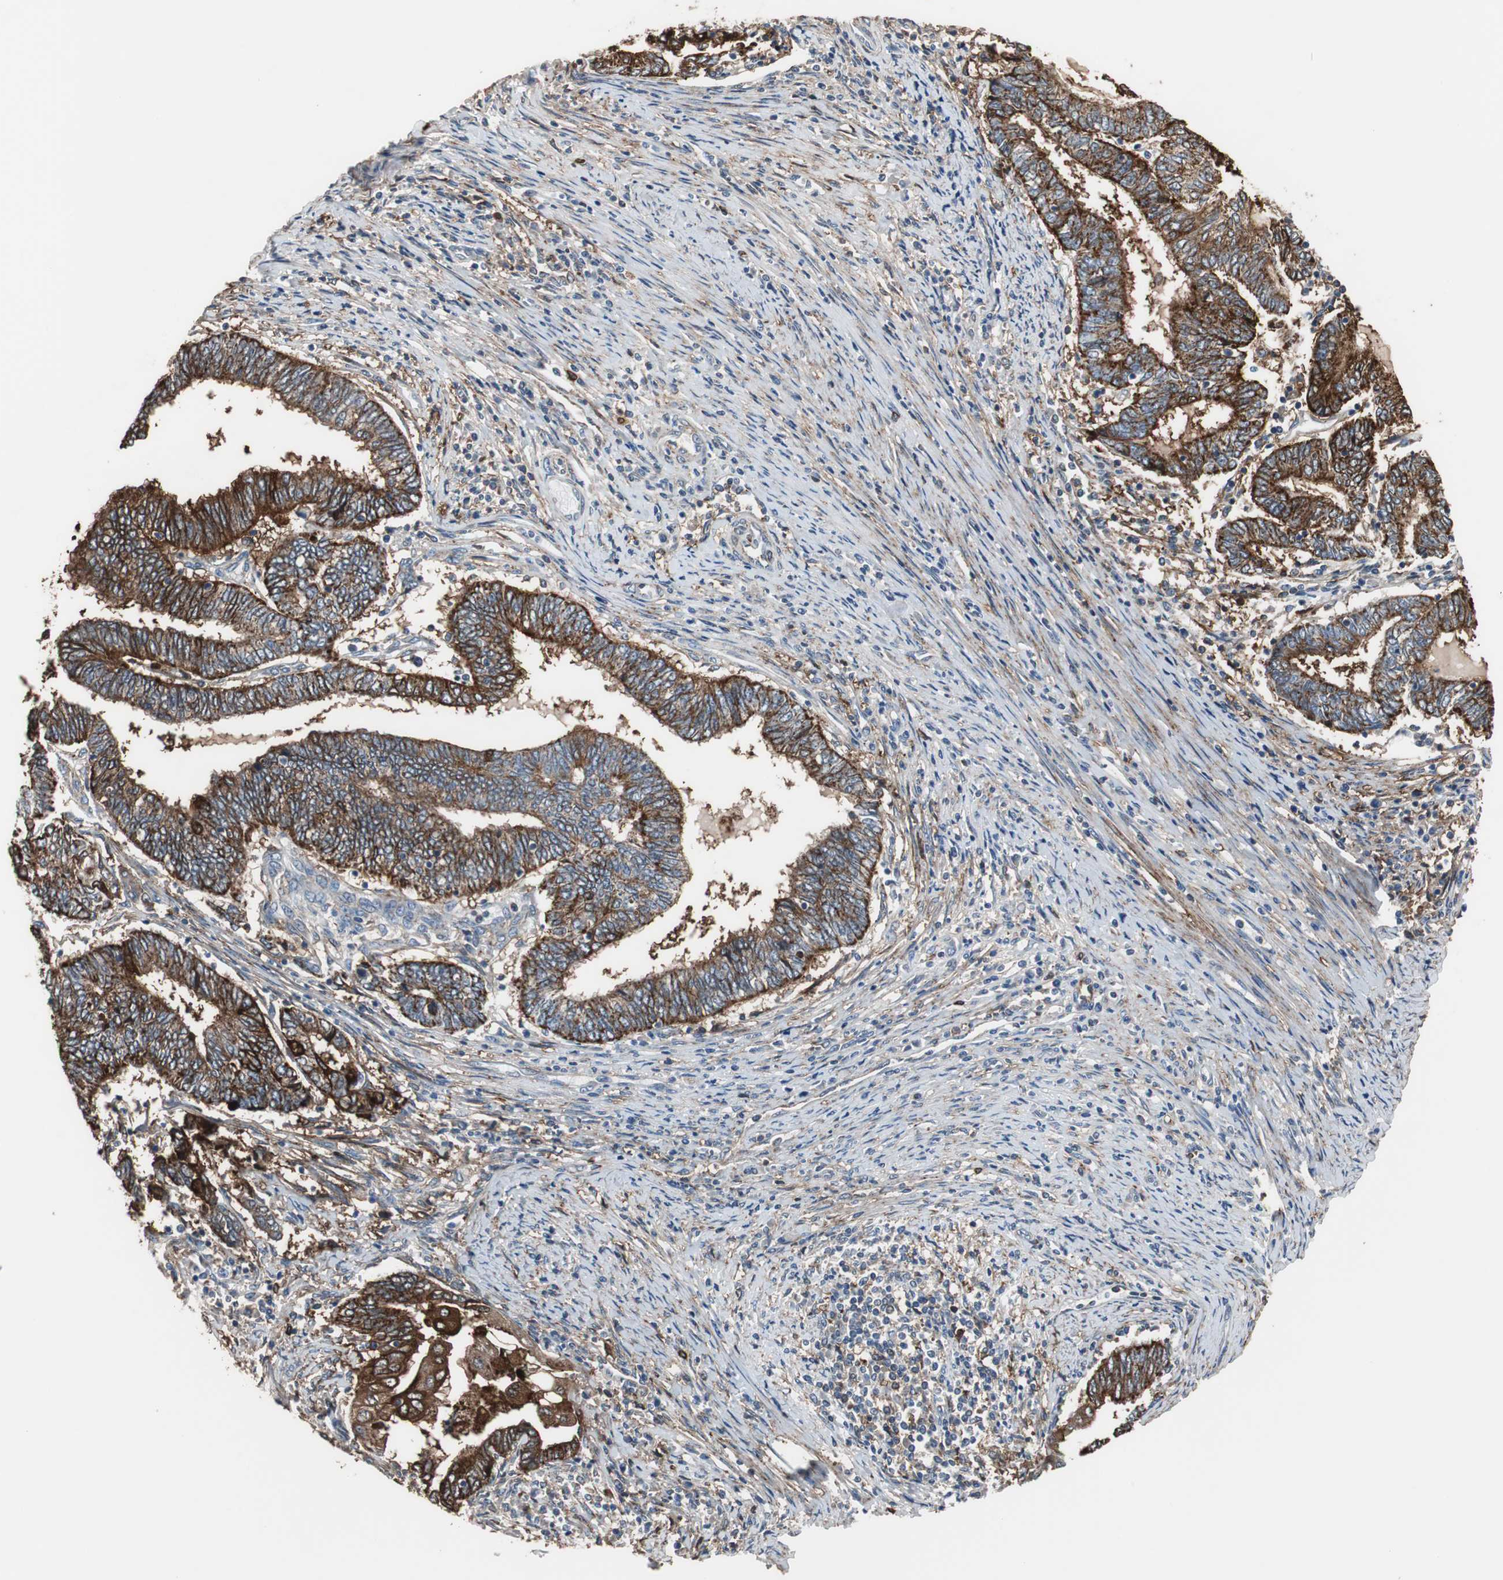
{"staining": {"intensity": "strong", "quantity": ">75%", "location": "cytoplasmic/membranous"}, "tissue": "endometrial cancer", "cell_type": "Tumor cells", "image_type": "cancer", "snomed": [{"axis": "morphology", "description": "Adenocarcinoma, NOS"}, {"axis": "topography", "description": "Uterus"}, {"axis": "topography", "description": "Endometrium"}], "caption": "The immunohistochemical stain highlights strong cytoplasmic/membranous expression in tumor cells of adenocarcinoma (endometrial) tissue. (DAB (3,3'-diaminobenzidine) IHC with brightfield microscopy, high magnification).", "gene": "ANXA4", "patient": {"sex": "female", "age": 70}}